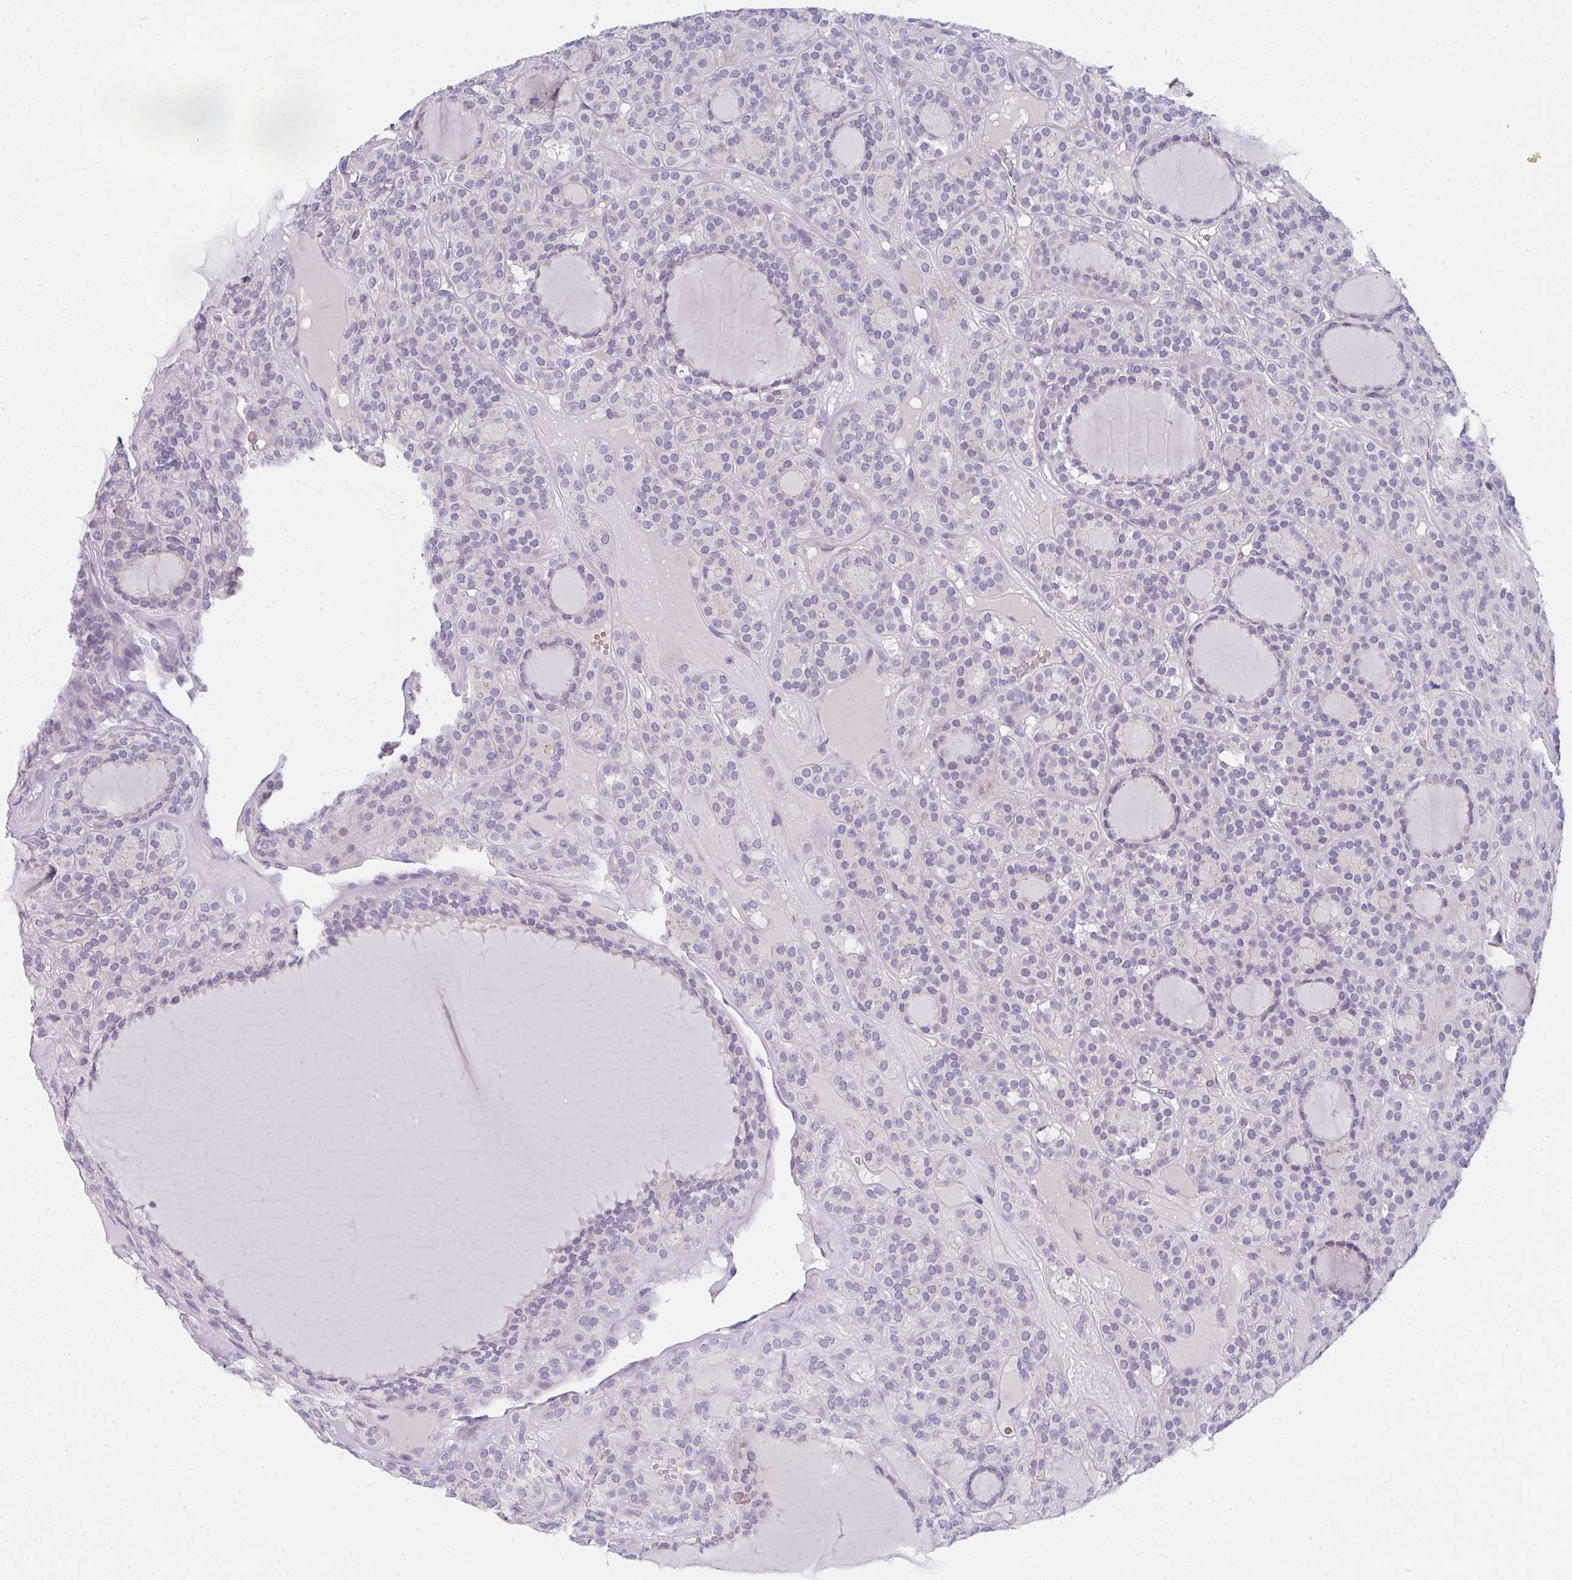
{"staining": {"intensity": "negative", "quantity": "none", "location": "none"}, "tissue": "thyroid cancer", "cell_type": "Tumor cells", "image_type": "cancer", "snomed": [{"axis": "morphology", "description": "Follicular adenoma carcinoma, NOS"}, {"axis": "topography", "description": "Thyroid gland"}], "caption": "The IHC photomicrograph has no significant staining in tumor cells of thyroid cancer (follicular adenoma carcinoma) tissue.", "gene": "CACNA1S", "patient": {"sex": "female", "age": 63}}